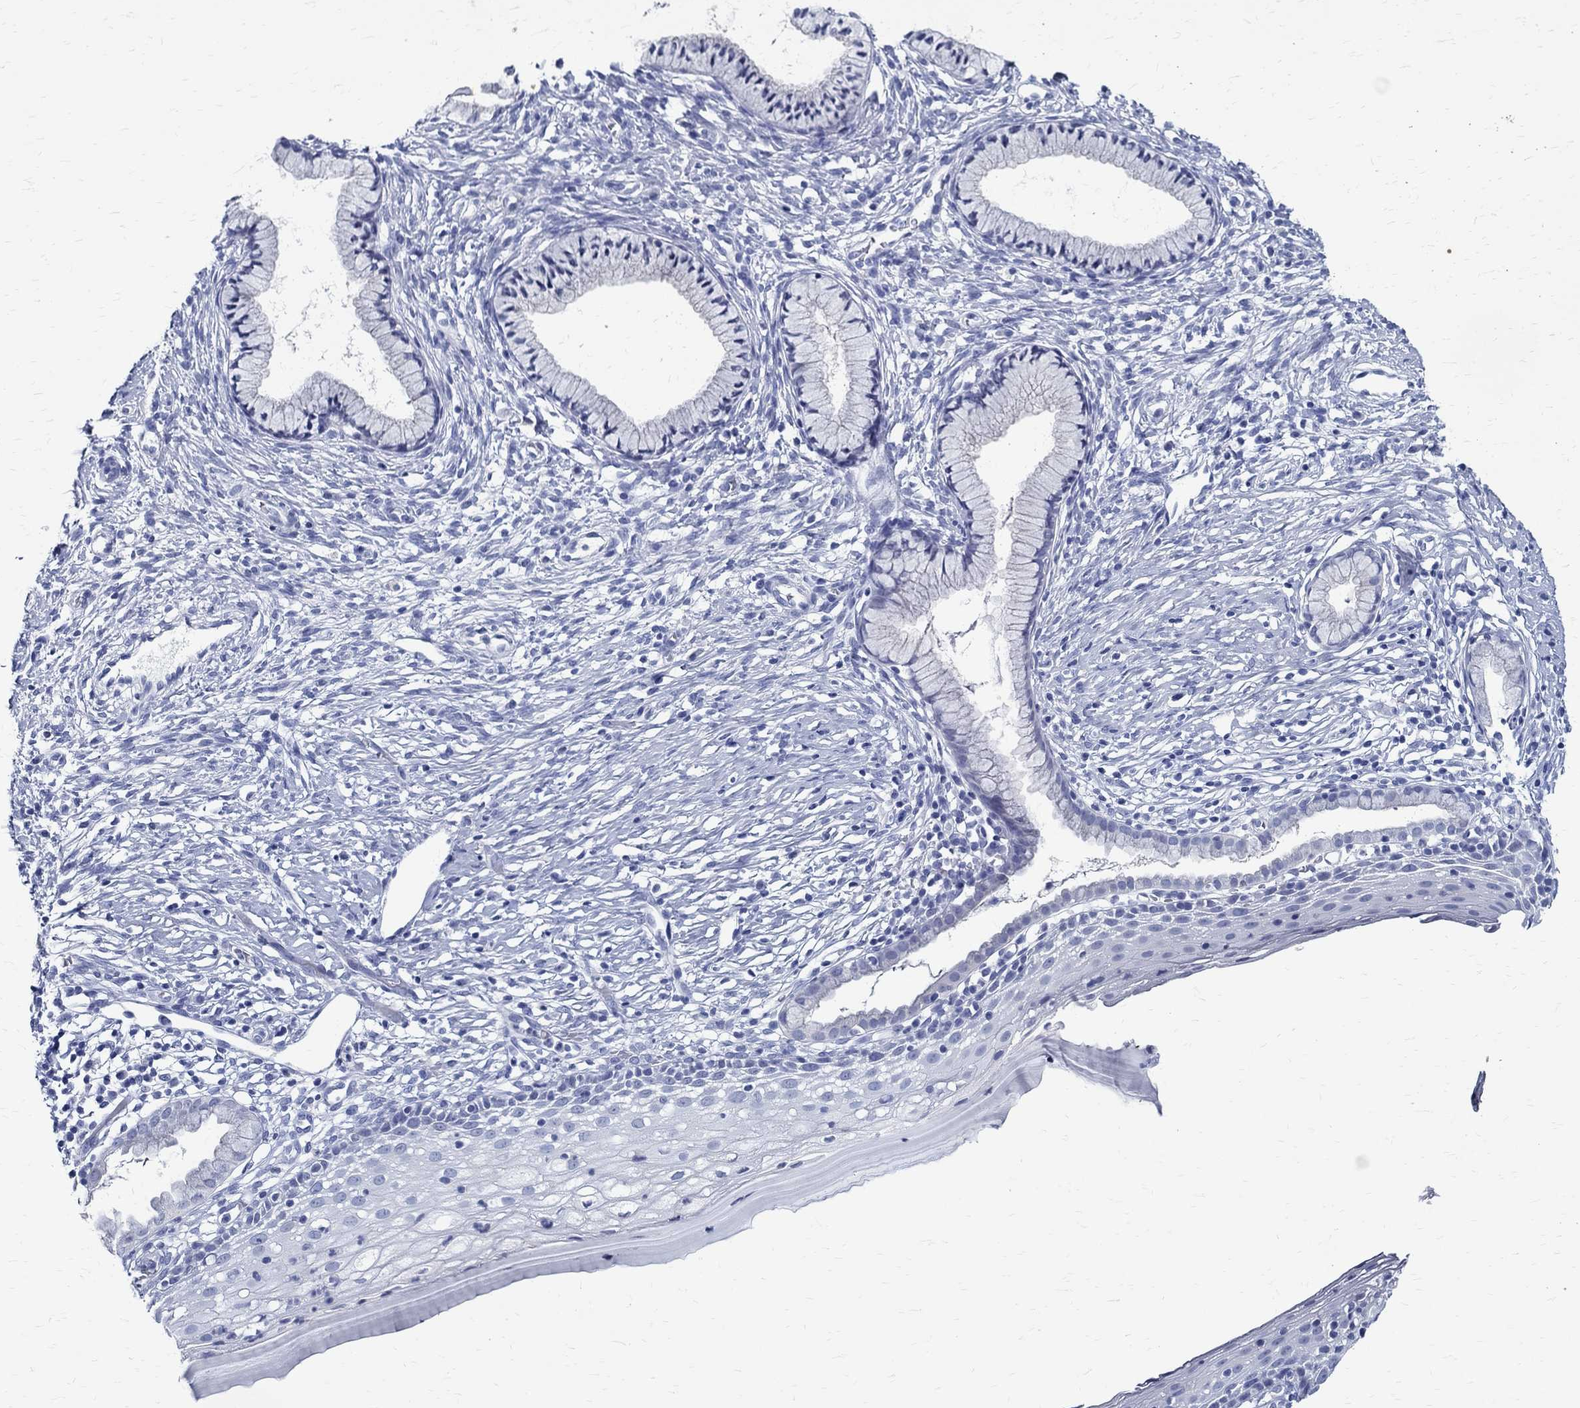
{"staining": {"intensity": "negative", "quantity": "none", "location": "none"}, "tissue": "cervix", "cell_type": "Glandular cells", "image_type": "normal", "snomed": [{"axis": "morphology", "description": "Normal tissue, NOS"}, {"axis": "topography", "description": "Cervix"}], "caption": "Immunohistochemical staining of benign human cervix reveals no significant staining in glandular cells. Brightfield microscopy of IHC stained with DAB (brown) and hematoxylin (blue), captured at high magnification.", "gene": "BSPRY", "patient": {"sex": "female", "age": 39}}